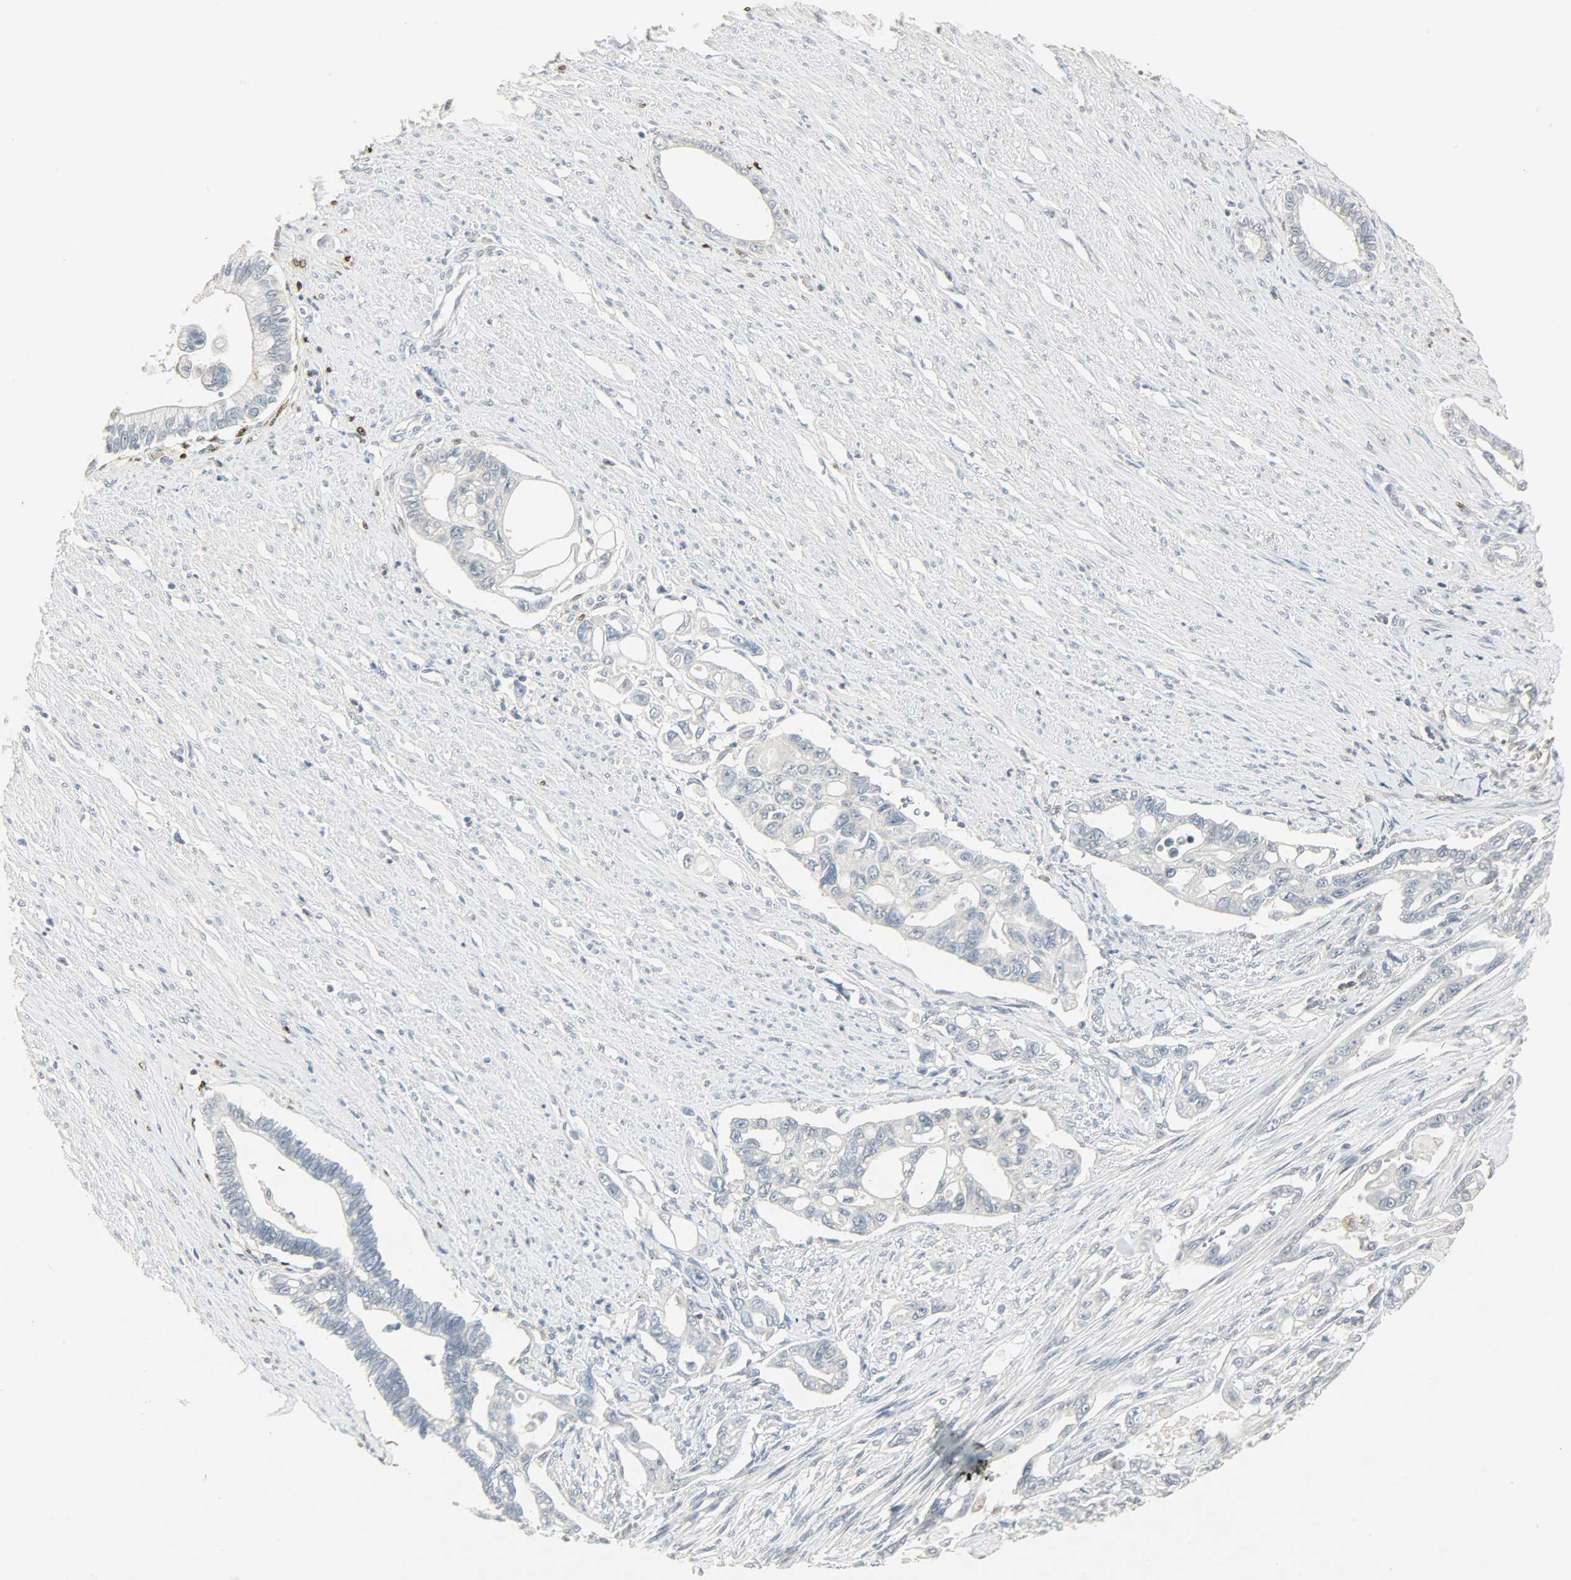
{"staining": {"intensity": "negative", "quantity": "none", "location": "none"}, "tissue": "pancreatic cancer", "cell_type": "Tumor cells", "image_type": "cancer", "snomed": [{"axis": "morphology", "description": "Normal tissue, NOS"}, {"axis": "topography", "description": "Pancreas"}], "caption": "Immunohistochemistry (IHC) micrograph of pancreatic cancer stained for a protein (brown), which demonstrates no staining in tumor cells. Brightfield microscopy of IHC stained with DAB (brown) and hematoxylin (blue), captured at high magnification.", "gene": "CAMK4", "patient": {"sex": "male", "age": 42}}